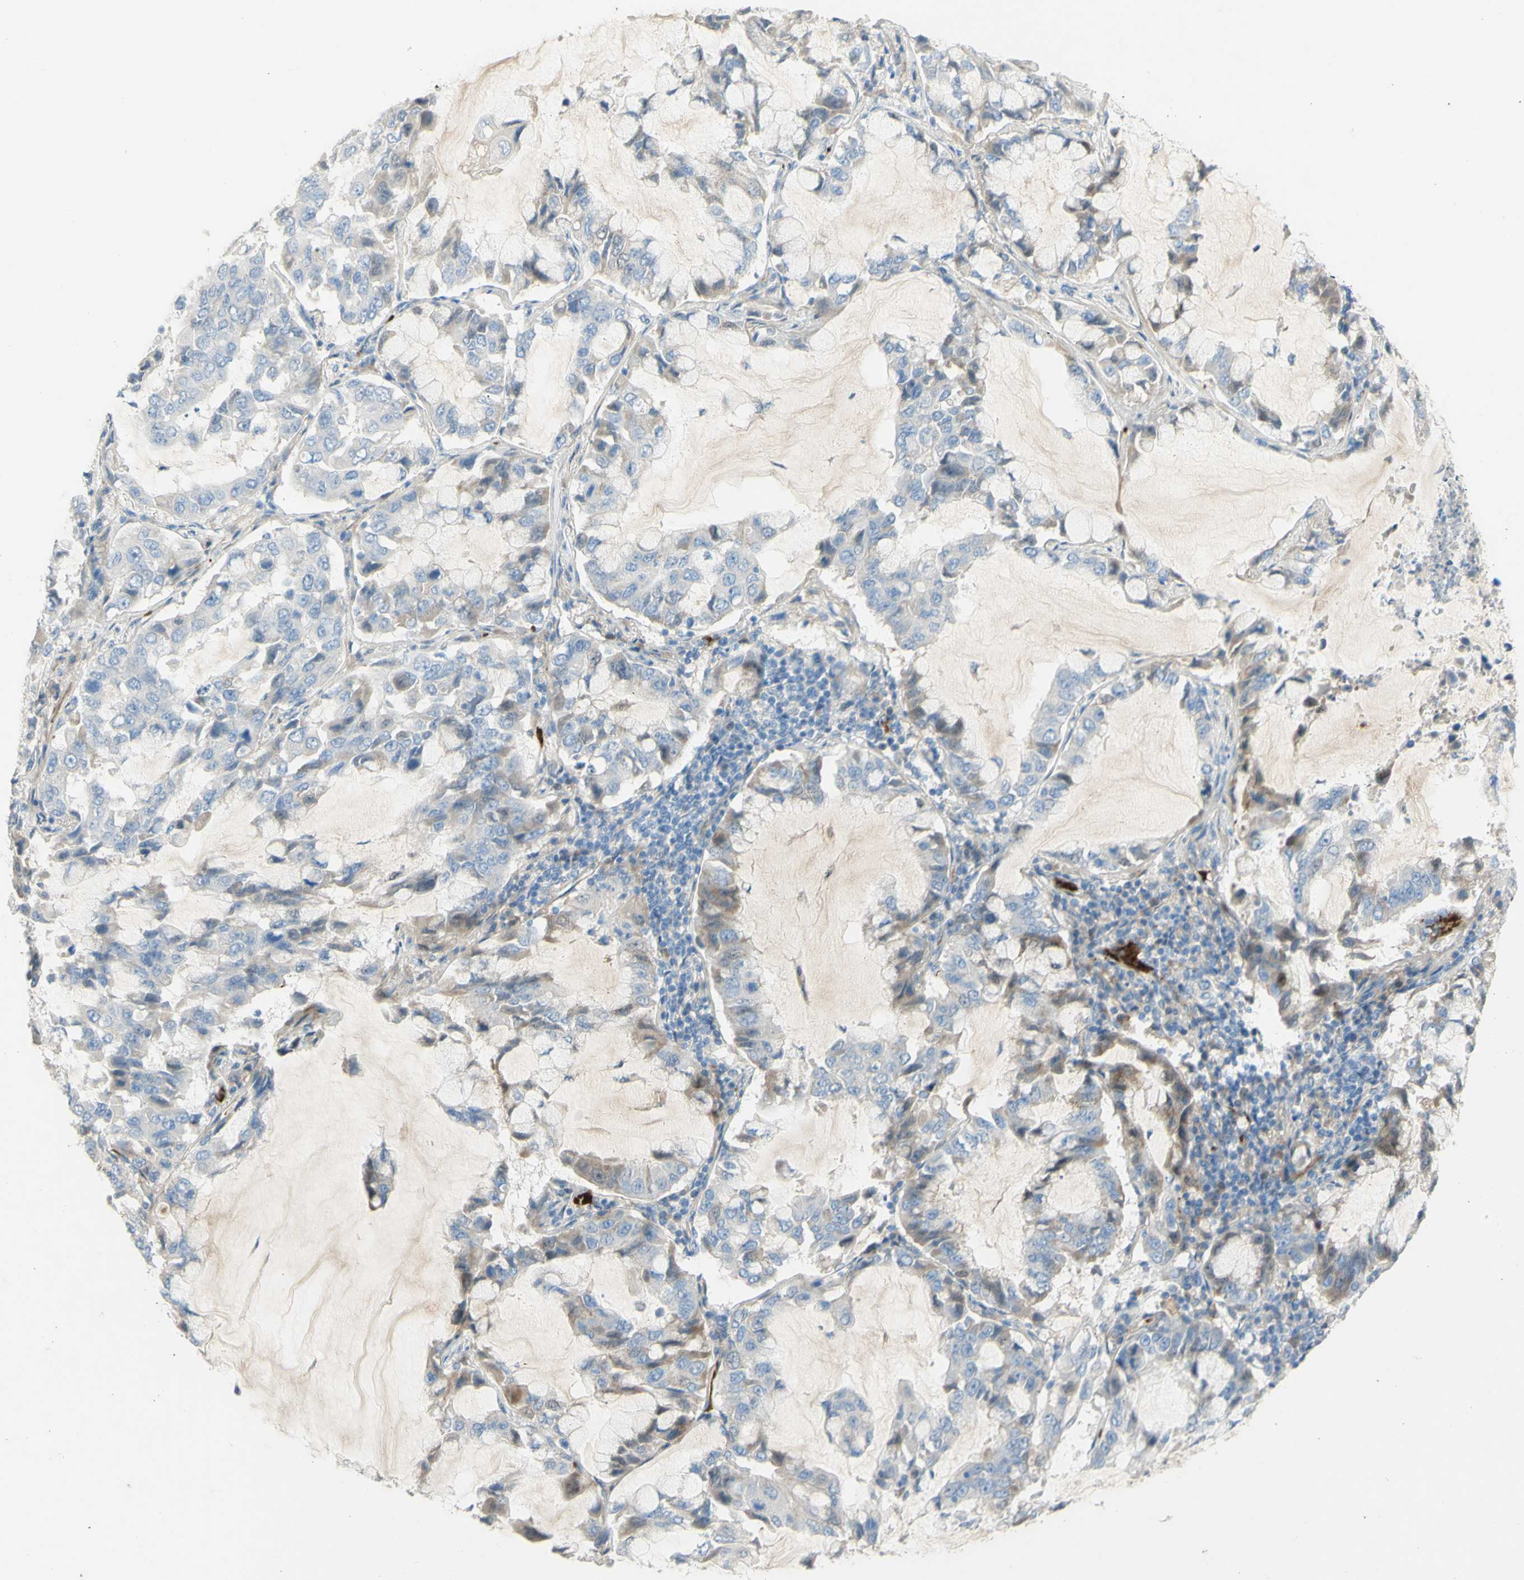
{"staining": {"intensity": "weak", "quantity": "25%-75%", "location": "cytoplasmic/membranous"}, "tissue": "lung cancer", "cell_type": "Tumor cells", "image_type": "cancer", "snomed": [{"axis": "morphology", "description": "Adenocarcinoma, NOS"}, {"axis": "topography", "description": "Lung"}], "caption": "DAB immunohistochemical staining of human lung cancer shows weak cytoplasmic/membranous protein expression in approximately 25%-75% of tumor cells.", "gene": "GAN", "patient": {"sex": "male", "age": 64}}